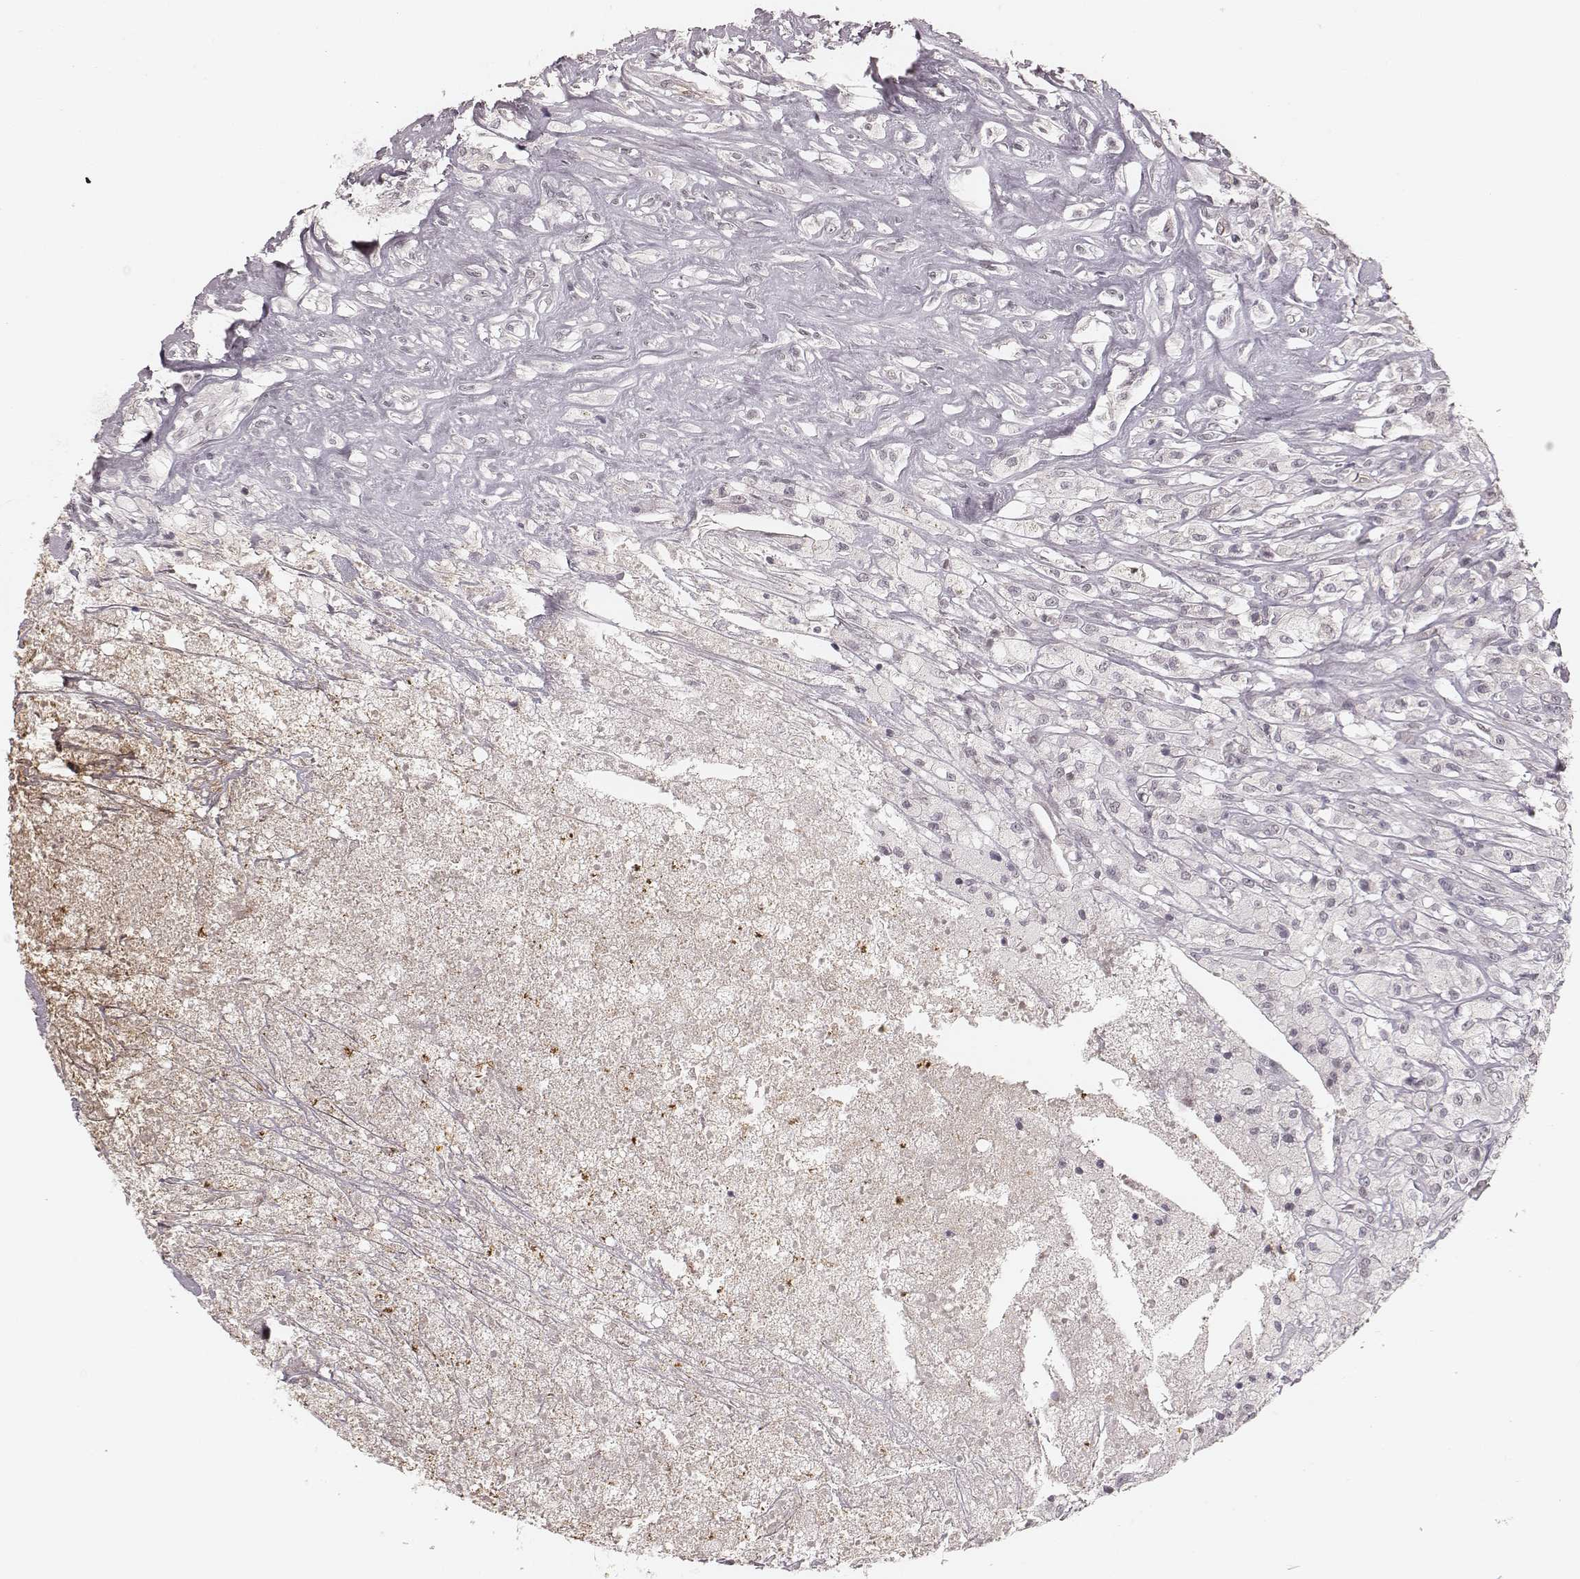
{"staining": {"intensity": "negative", "quantity": "none", "location": "none"}, "tissue": "testis cancer", "cell_type": "Tumor cells", "image_type": "cancer", "snomed": [{"axis": "morphology", "description": "Necrosis, NOS"}, {"axis": "morphology", "description": "Carcinoma, Embryonal, NOS"}, {"axis": "topography", "description": "Testis"}], "caption": "This photomicrograph is of embryonal carcinoma (testis) stained with IHC to label a protein in brown with the nuclei are counter-stained blue. There is no expression in tumor cells.", "gene": "KITLG", "patient": {"sex": "male", "age": 19}}